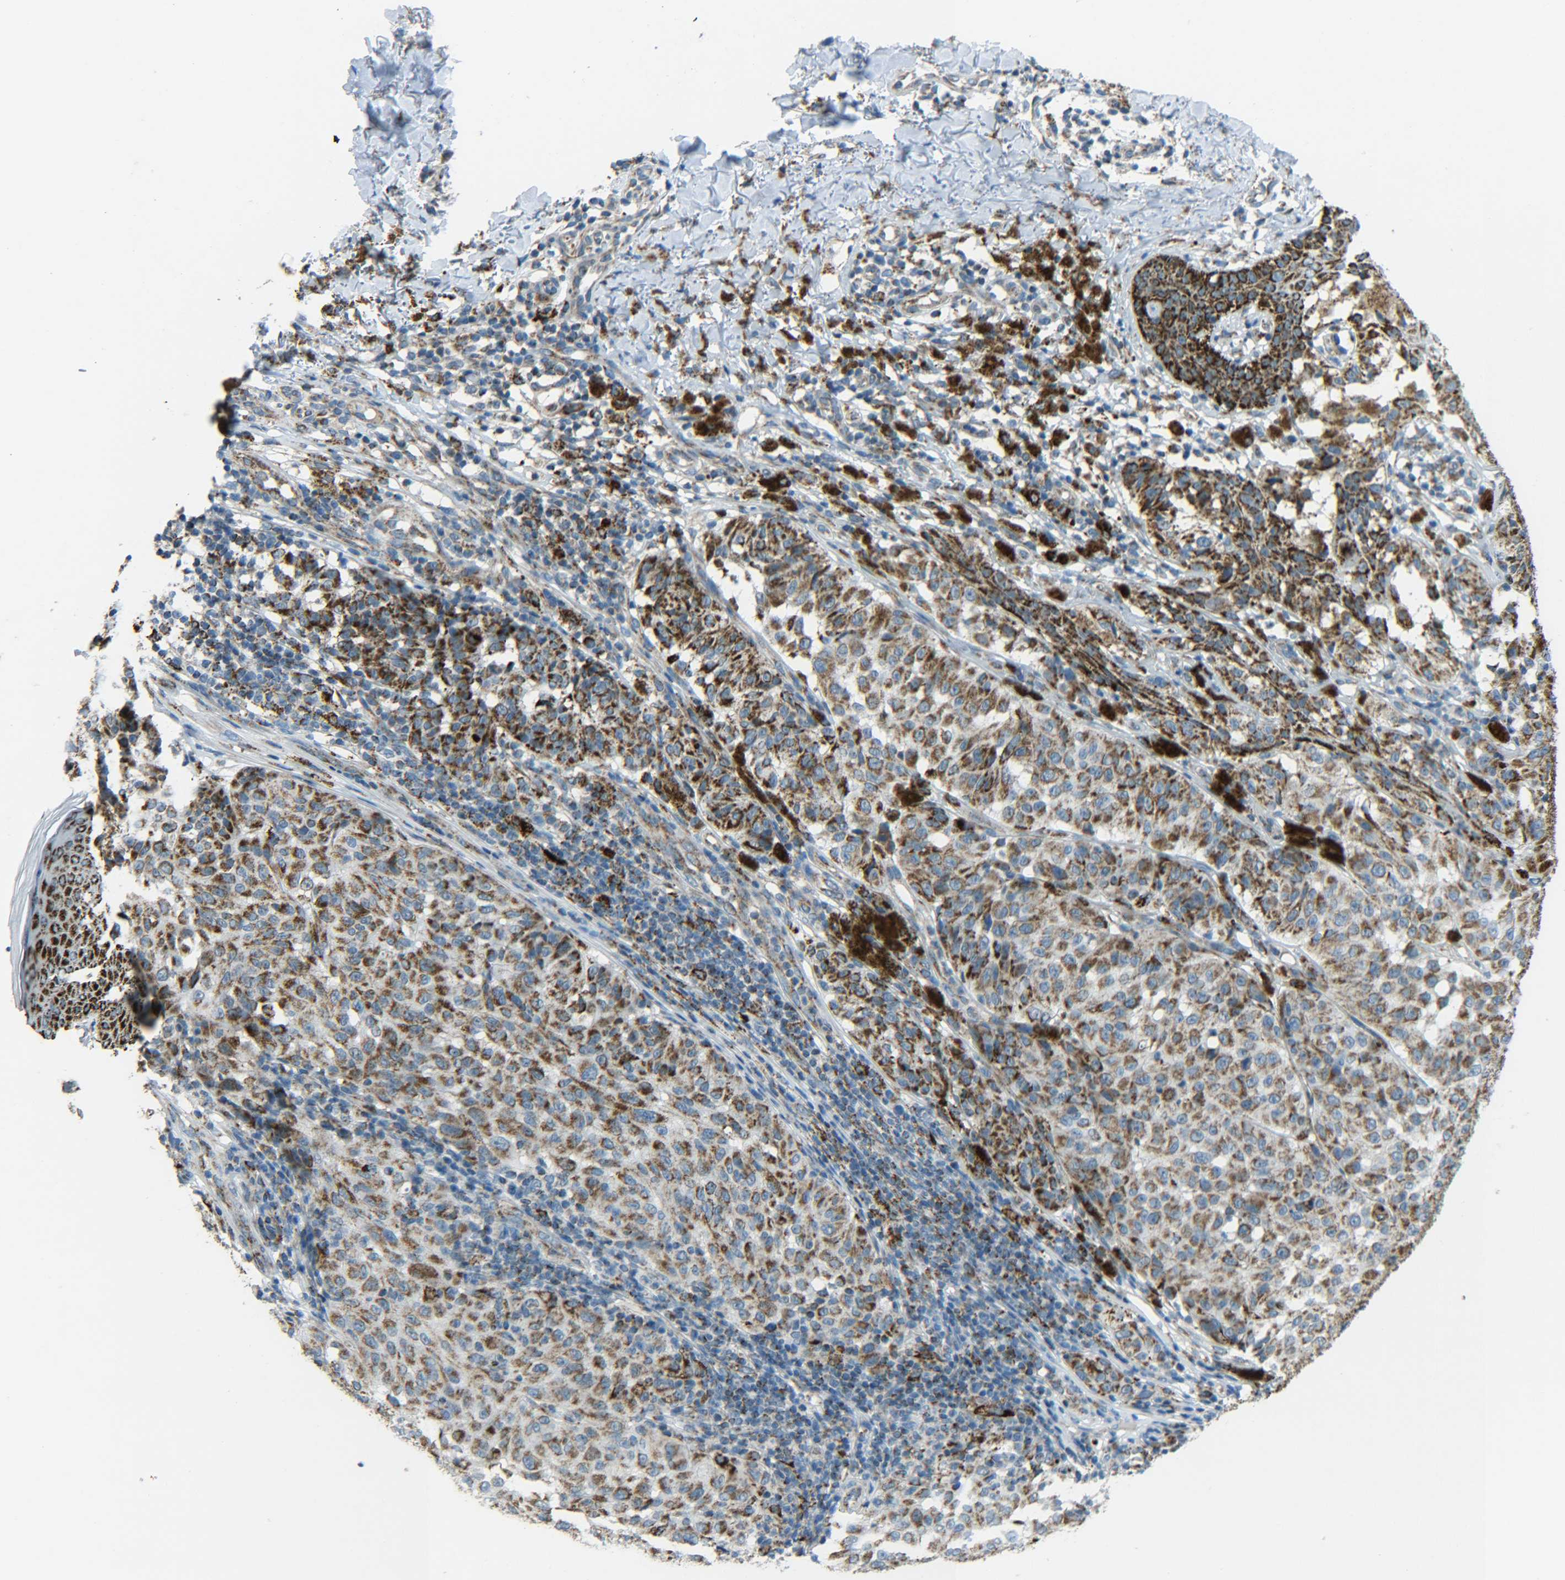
{"staining": {"intensity": "moderate", "quantity": ">75%", "location": "cytoplasmic/membranous"}, "tissue": "melanoma", "cell_type": "Tumor cells", "image_type": "cancer", "snomed": [{"axis": "morphology", "description": "Malignant melanoma, NOS"}, {"axis": "topography", "description": "Skin"}], "caption": "There is medium levels of moderate cytoplasmic/membranous positivity in tumor cells of melanoma, as demonstrated by immunohistochemical staining (brown color).", "gene": "CYB5R1", "patient": {"sex": "female", "age": 46}}